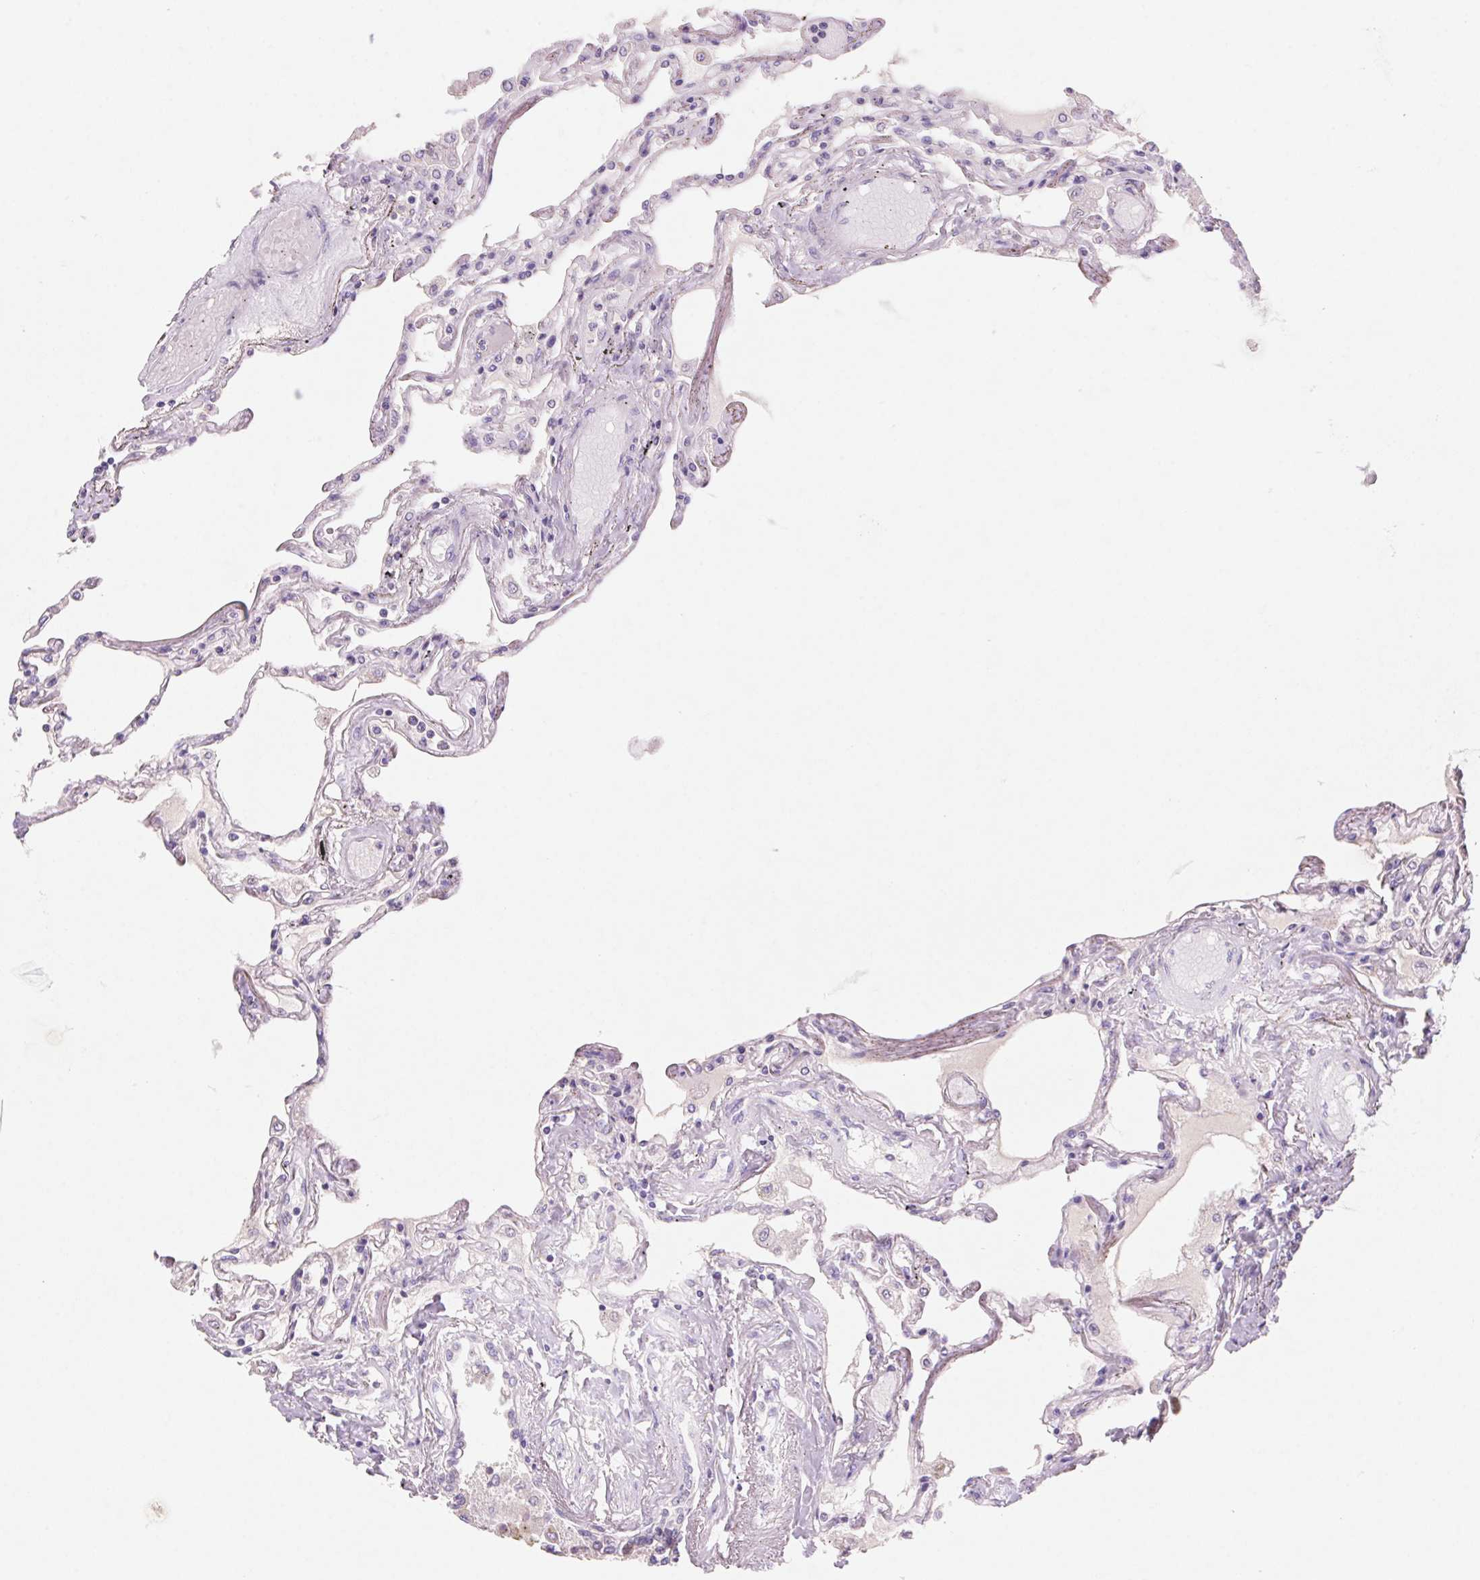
{"staining": {"intensity": "moderate", "quantity": "<25%", "location": "nuclear"}, "tissue": "lung", "cell_type": "Alveolar cells", "image_type": "normal", "snomed": [{"axis": "morphology", "description": "Normal tissue, NOS"}, {"axis": "morphology", "description": "Adenocarcinoma, NOS"}, {"axis": "topography", "description": "Cartilage tissue"}, {"axis": "topography", "description": "Lung"}], "caption": "Human lung stained with a protein marker exhibits moderate staining in alveolar cells.", "gene": "DPPA5", "patient": {"sex": "female", "age": 67}}